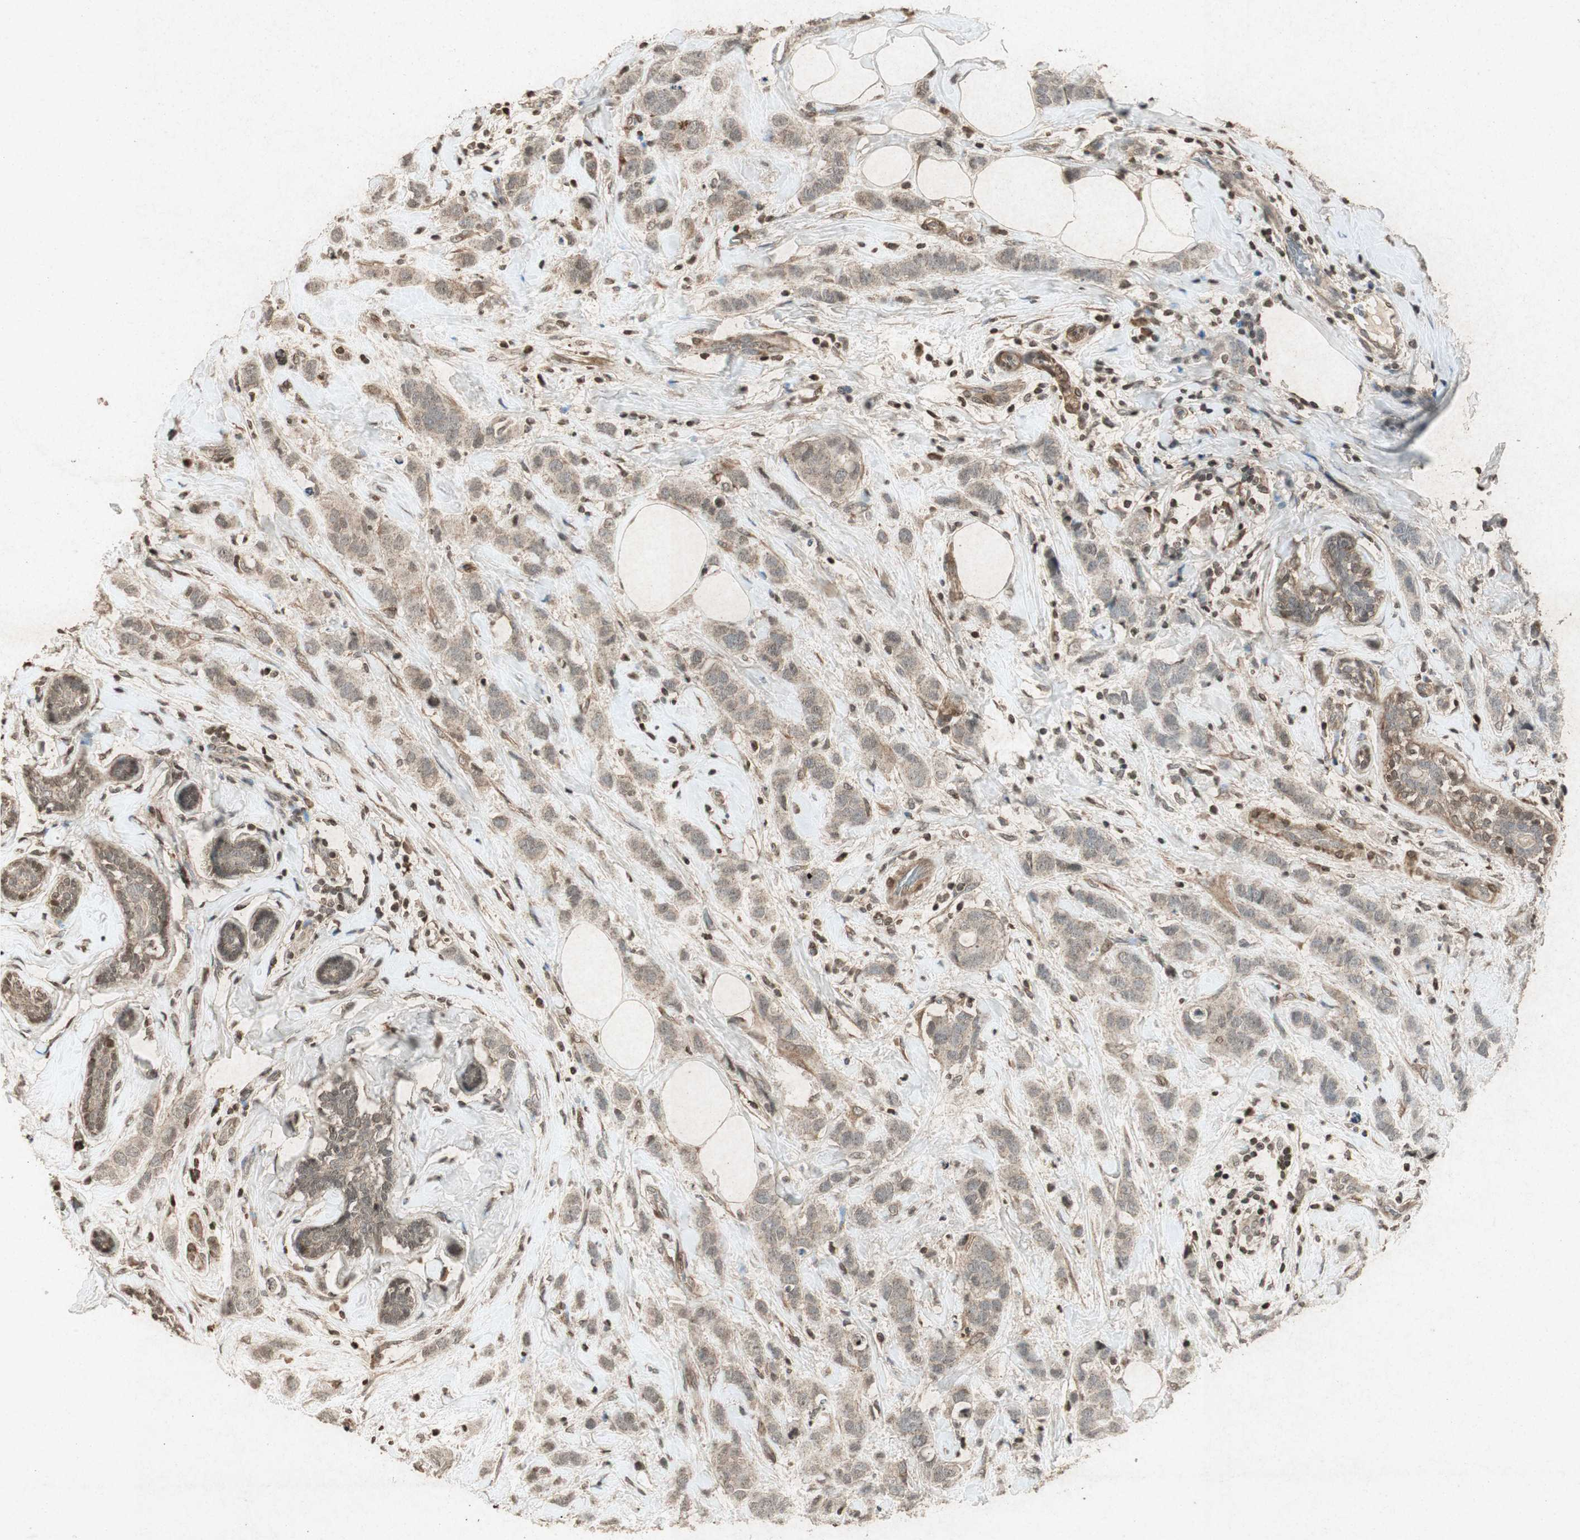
{"staining": {"intensity": "weak", "quantity": ">75%", "location": "cytoplasmic/membranous,nuclear"}, "tissue": "breast cancer", "cell_type": "Tumor cells", "image_type": "cancer", "snomed": [{"axis": "morphology", "description": "Normal tissue, NOS"}, {"axis": "morphology", "description": "Duct carcinoma"}, {"axis": "topography", "description": "Breast"}], "caption": "Immunohistochemistry (DAB (3,3'-diaminobenzidine)) staining of human breast cancer (invasive ductal carcinoma) displays weak cytoplasmic/membranous and nuclear protein expression in approximately >75% of tumor cells. (Stains: DAB (3,3'-diaminobenzidine) in brown, nuclei in blue, Microscopy: brightfield microscopy at high magnification).", "gene": "PRKG1", "patient": {"sex": "female", "age": 50}}